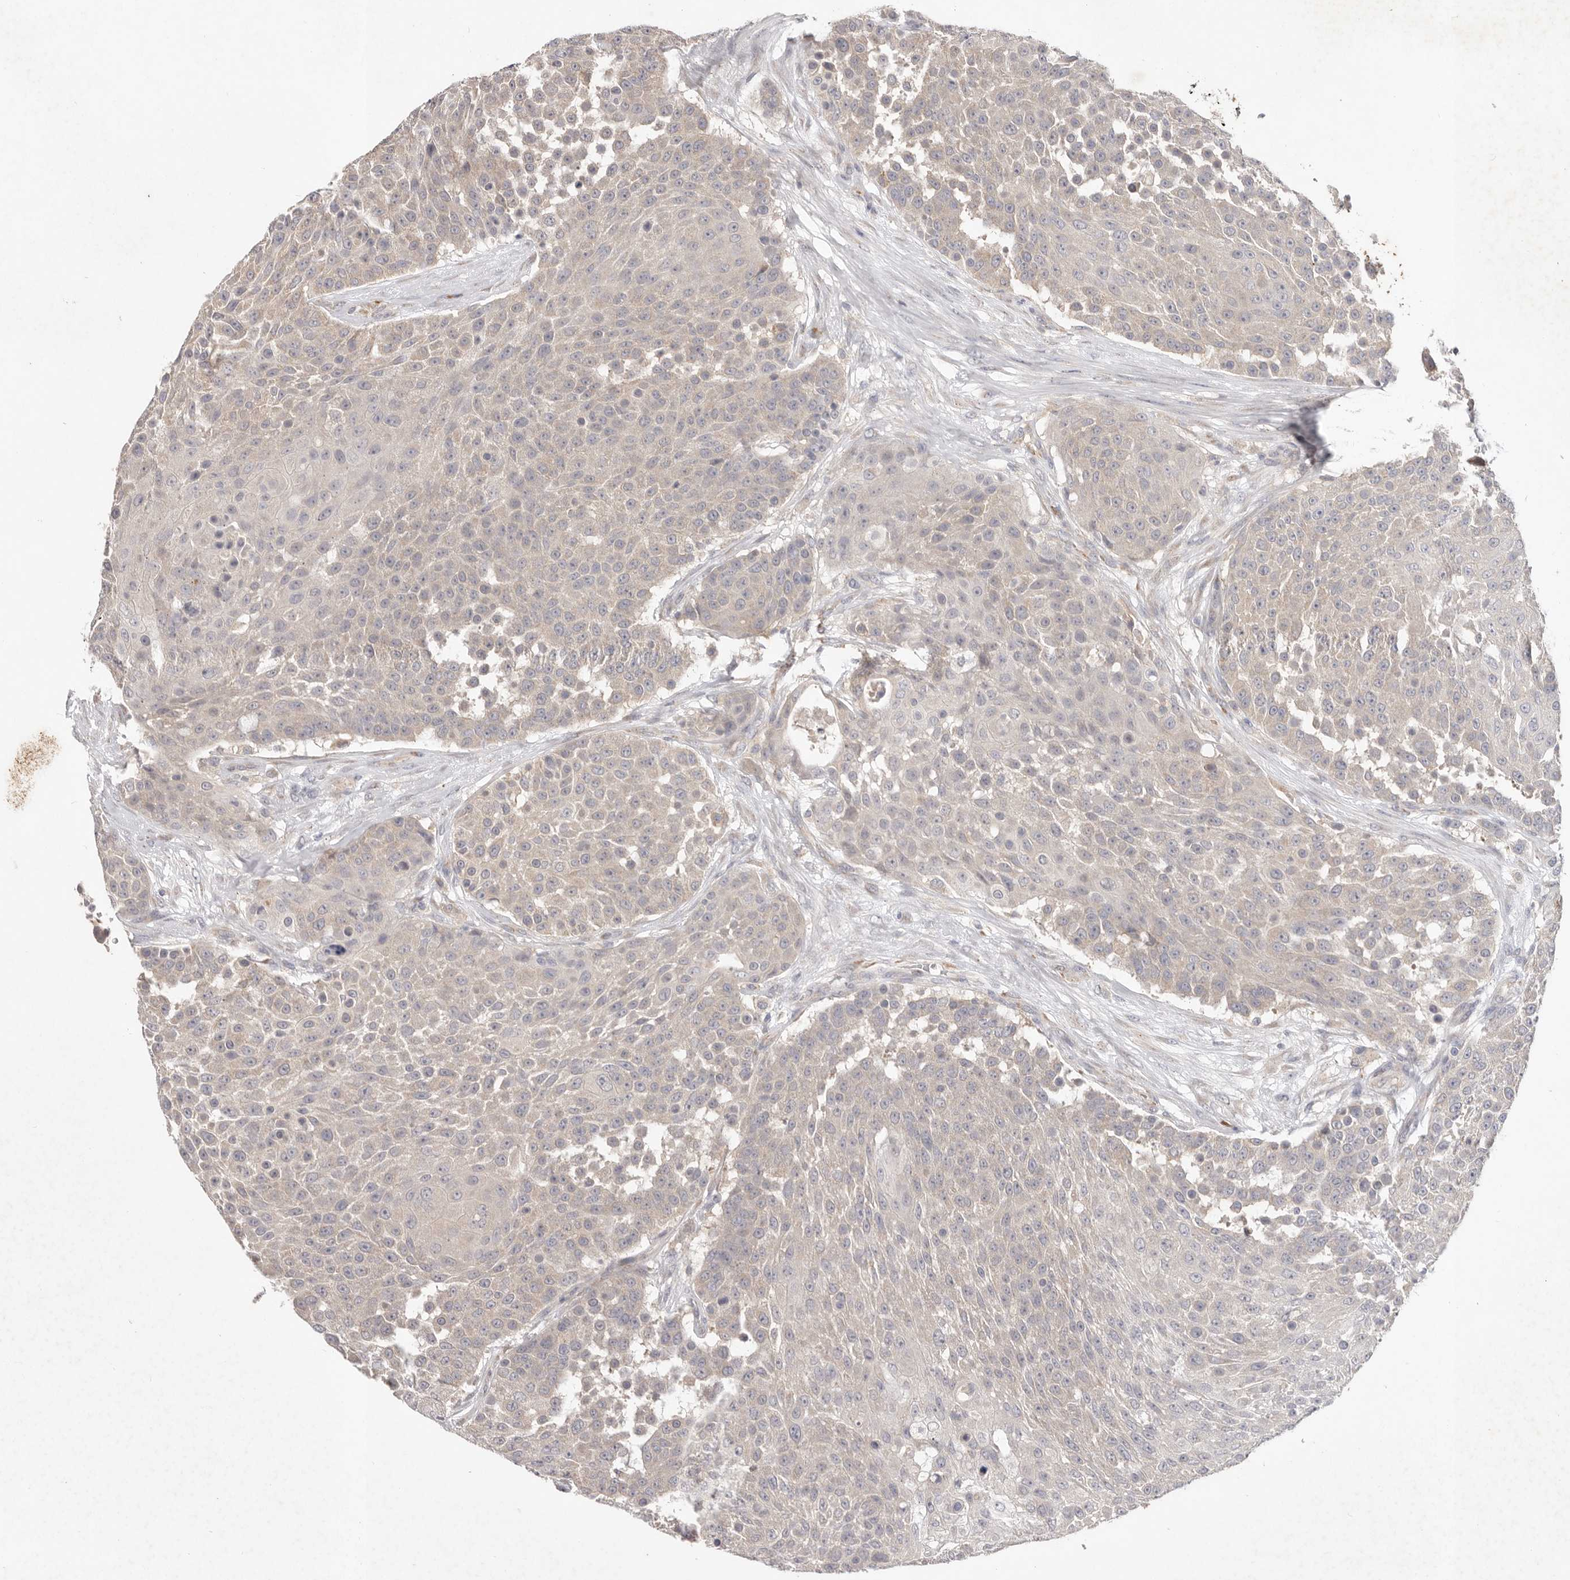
{"staining": {"intensity": "negative", "quantity": "none", "location": "none"}, "tissue": "urothelial cancer", "cell_type": "Tumor cells", "image_type": "cancer", "snomed": [{"axis": "morphology", "description": "Urothelial carcinoma, High grade"}, {"axis": "topography", "description": "Urinary bladder"}], "caption": "Urothelial carcinoma (high-grade) was stained to show a protein in brown. There is no significant expression in tumor cells.", "gene": "WDR77", "patient": {"sex": "female", "age": 63}}